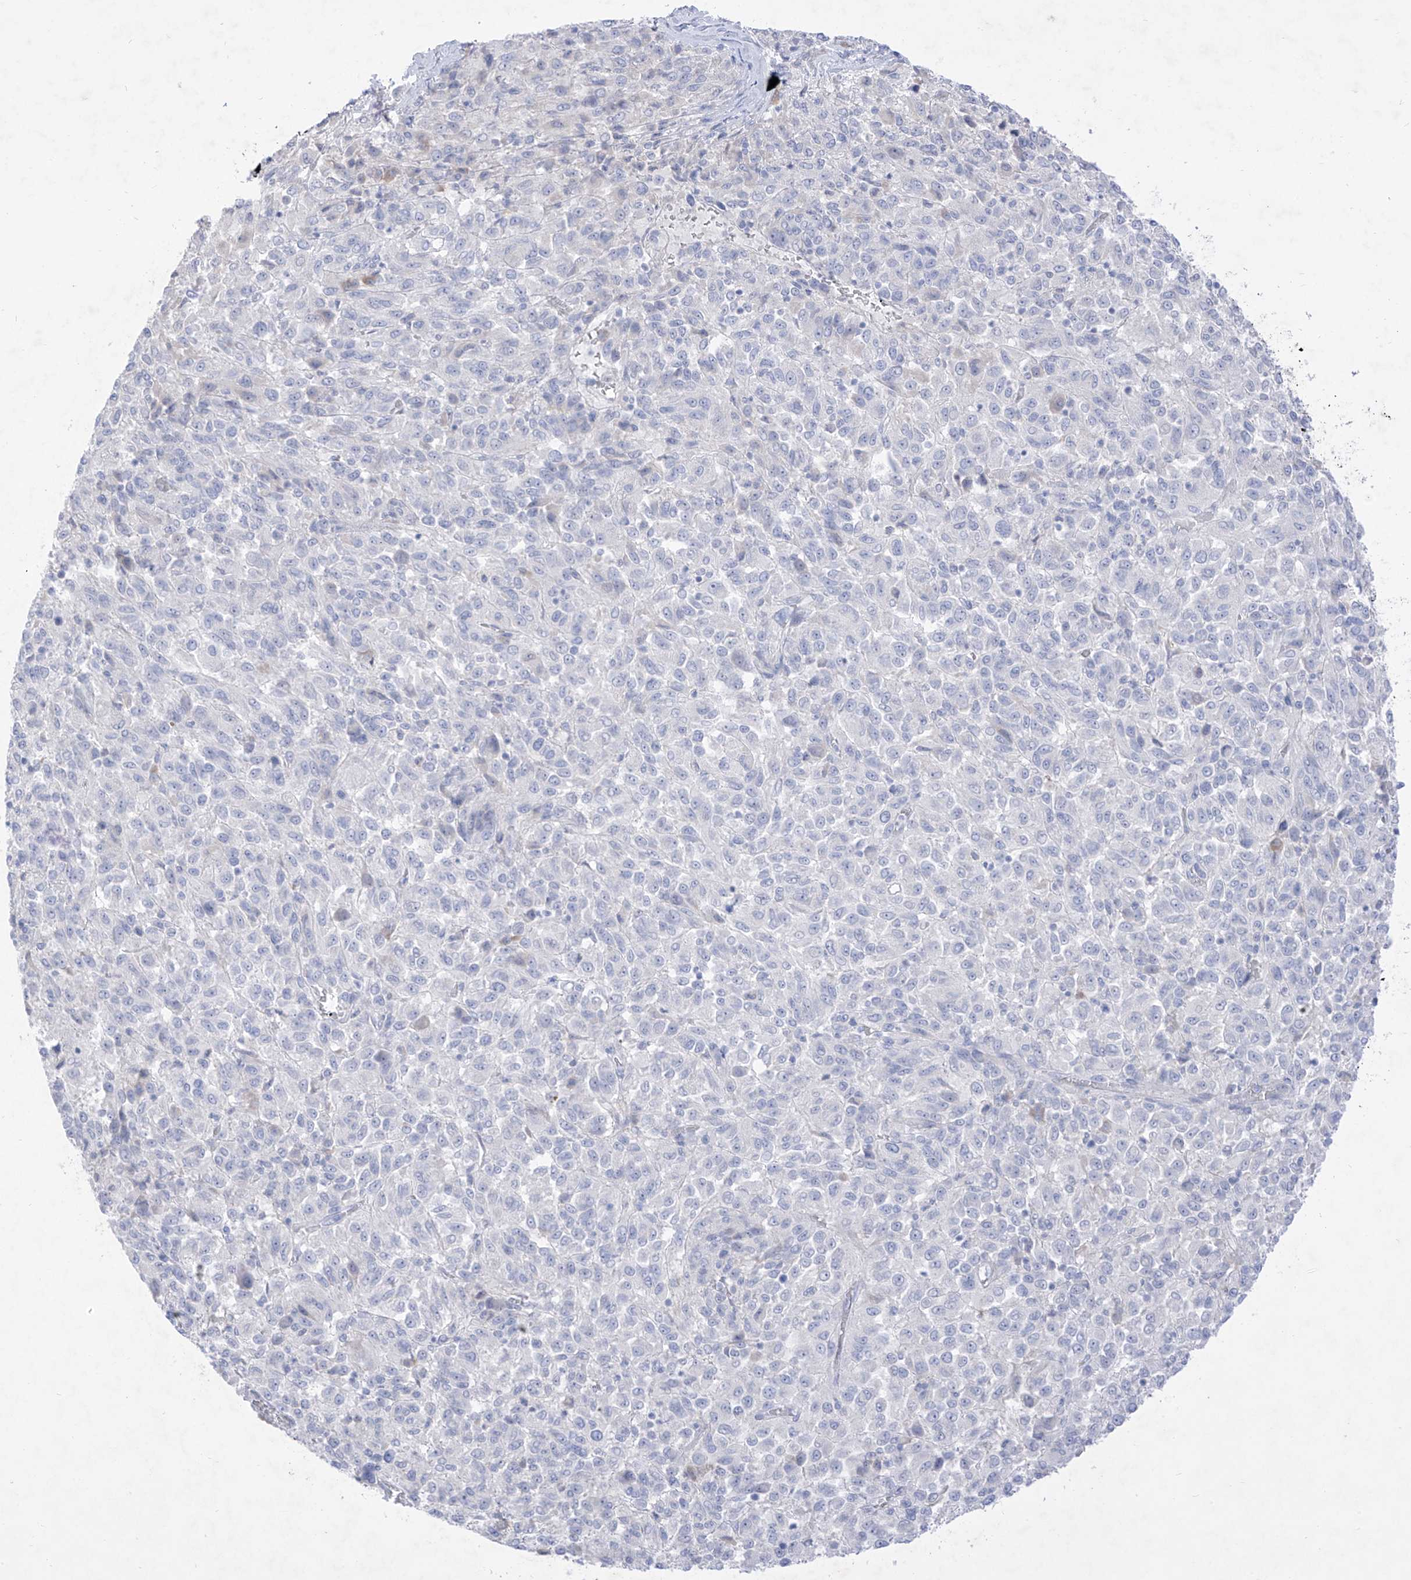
{"staining": {"intensity": "negative", "quantity": "none", "location": "none"}, "tissue": "melanoma", "cell_type": "Tumor cells", "image_type": "cancer", "snomed": [{"axis": "morphology", "description": "Malignant melanoma, Metastatic site"}, {"axis": "topography", "description": "Lung"}], "caption": "Human malignant melanoma (metastatic site) stained for a protein using immunohistochemistry (IHC) exhibits no staining in tumor cells.", "gene": "TGM4", "patient": {"sex": "male", "age": 64}}